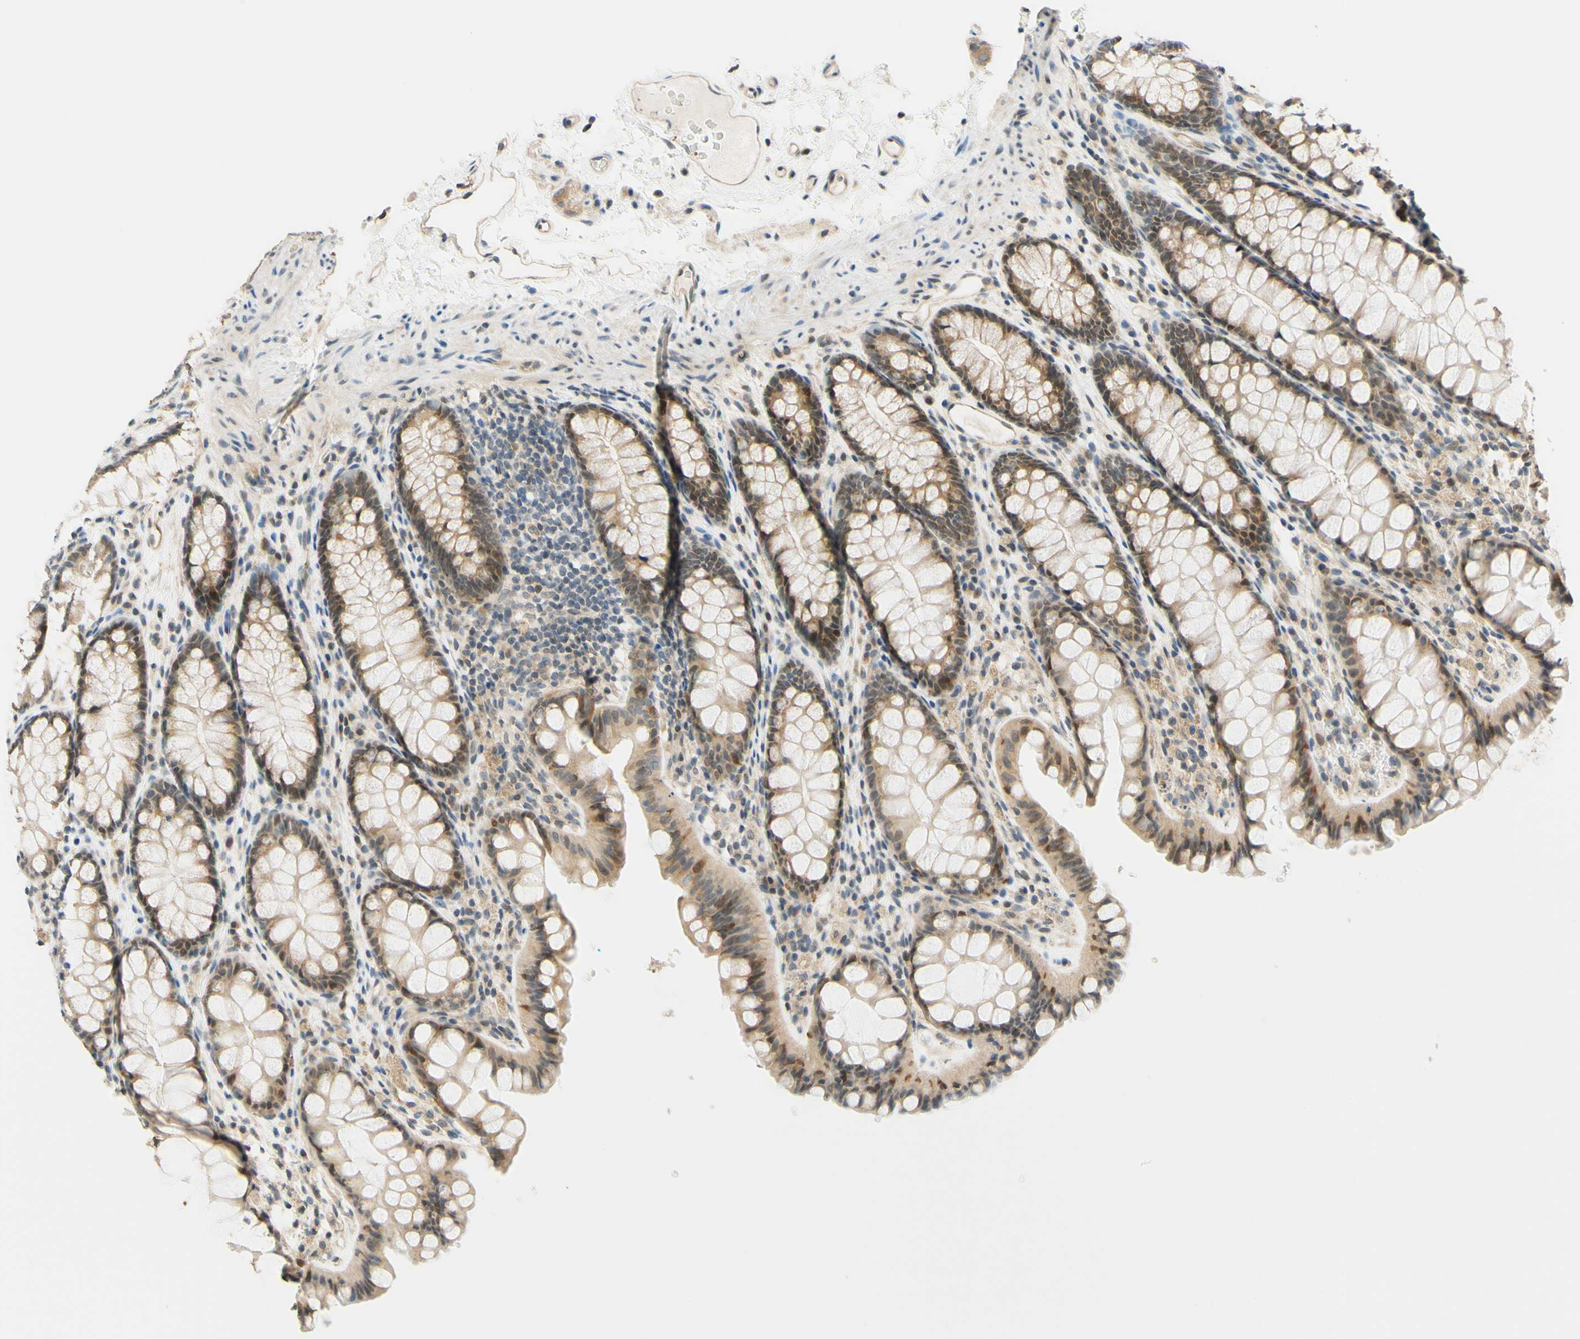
{"staining": {"intensity": "moderate", "quantity": ">75%", "location": "cytoplasmic/membranous"}, "tissue": "colon", "cell_type": "Endothelial cells", "image_type": "normal", "snomed": [{"axis": "morphology", "description": "Normal tissue, NOS"}, {"axis": "topography", "description": "Colon"}], "caption": "About >75% of endothelial cells in benign human colon demonstrate moderate cytoplasmic/membranous protein positivity as visualized by brown immunohistochemical staining.", "gene": "C2CD2L", "patient": {"sex": "female", "age": 55}}